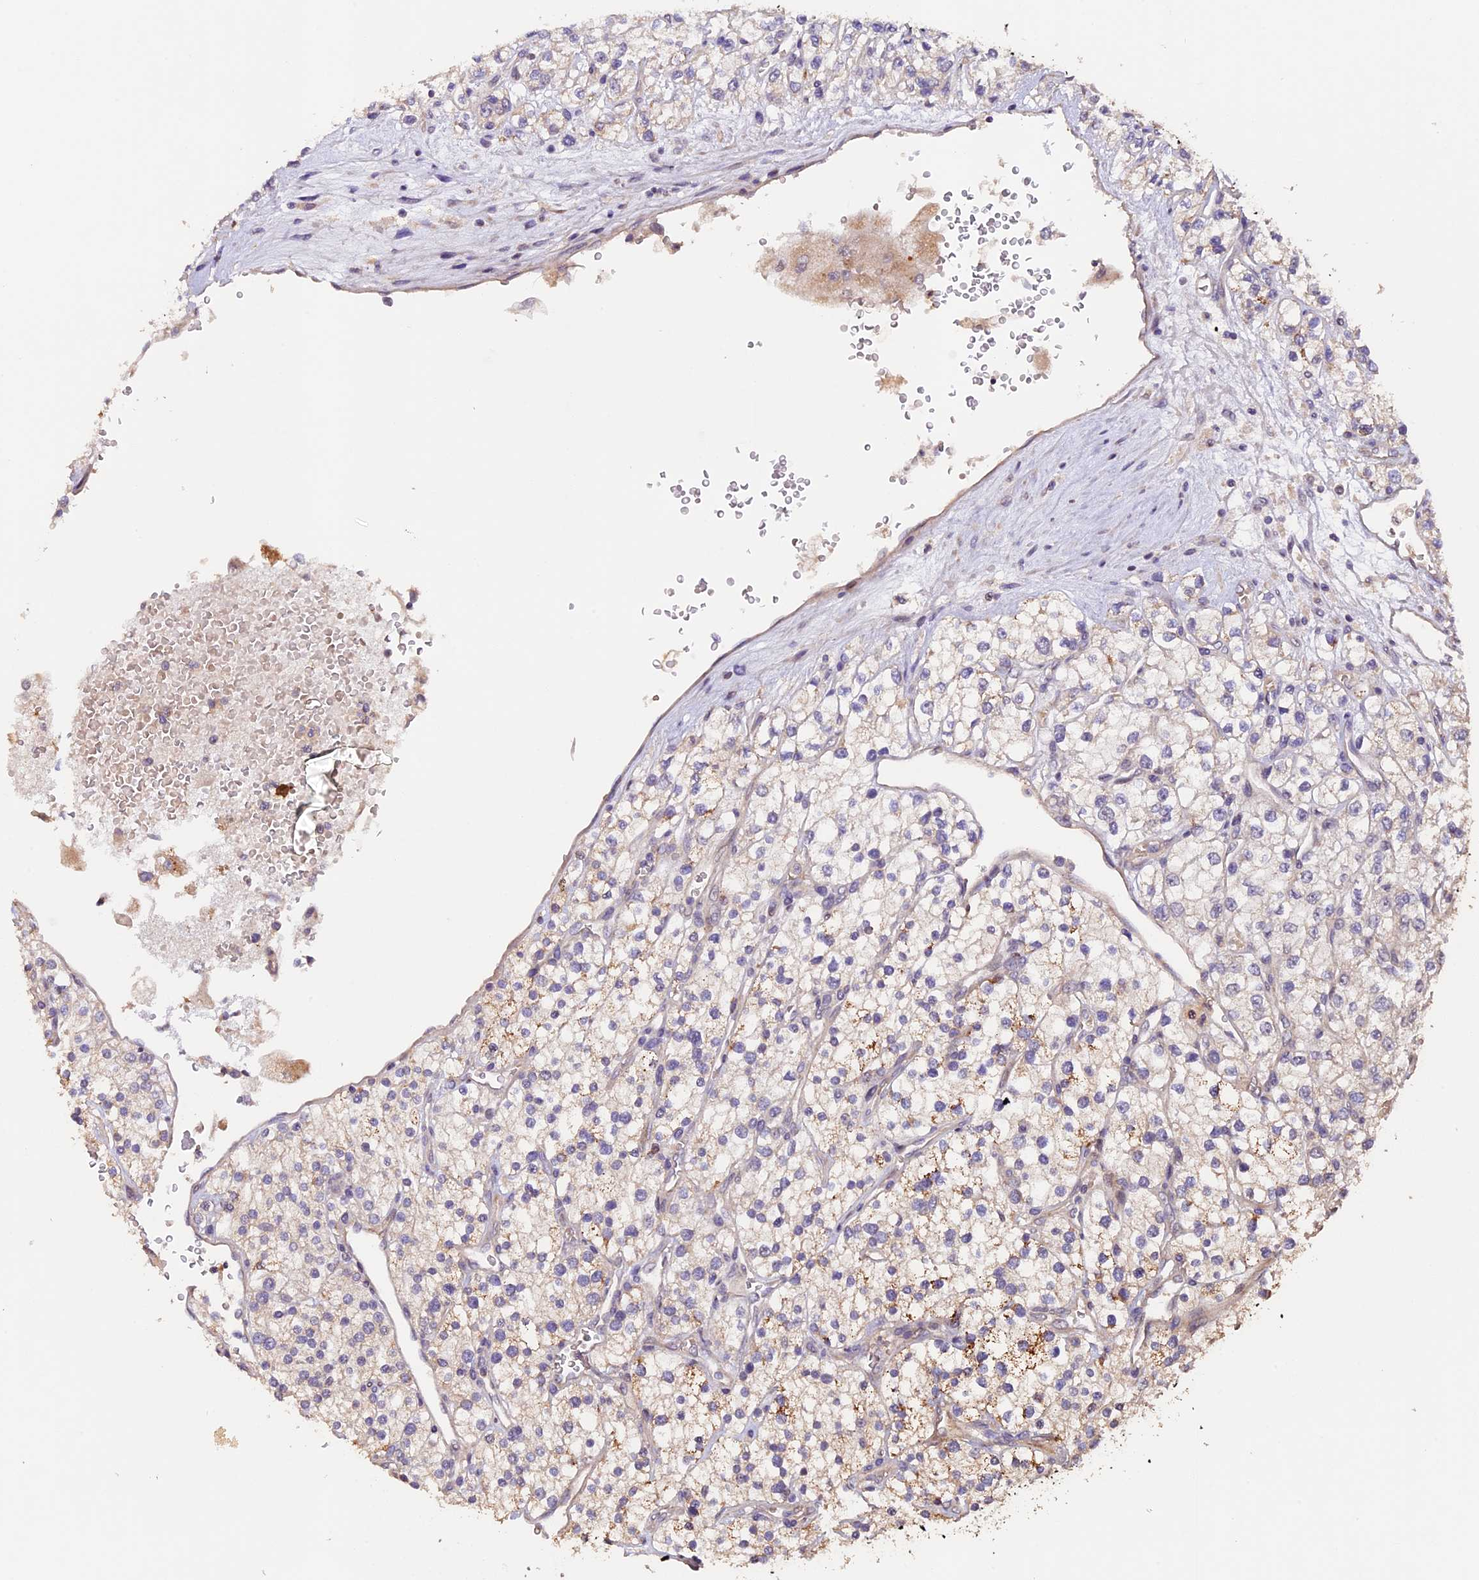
{"staining": {"intensity": "weak", "quantity": "<25%", "location": "cytoplasmic/membranous"}, "tissue": "renal cancer", "cell_type": "Tumor cells", "image_type": "cancer", "snomed": [{"axis": "morphology", "description": "Adenocarcinoma, NOS"}, {"axis": "topography", "description": "Kidney"}], "caption": "Image shows no significant protein positivity in tumor cells of adenocarcinoma (renal). The staining is performed using DAB (3,3'-diaminobenzidine) brown chromogen with nuclei counter-stained in using hematoxylin.", "gene": "GNB5", "patient": {"sex": "male", "age": 80}}